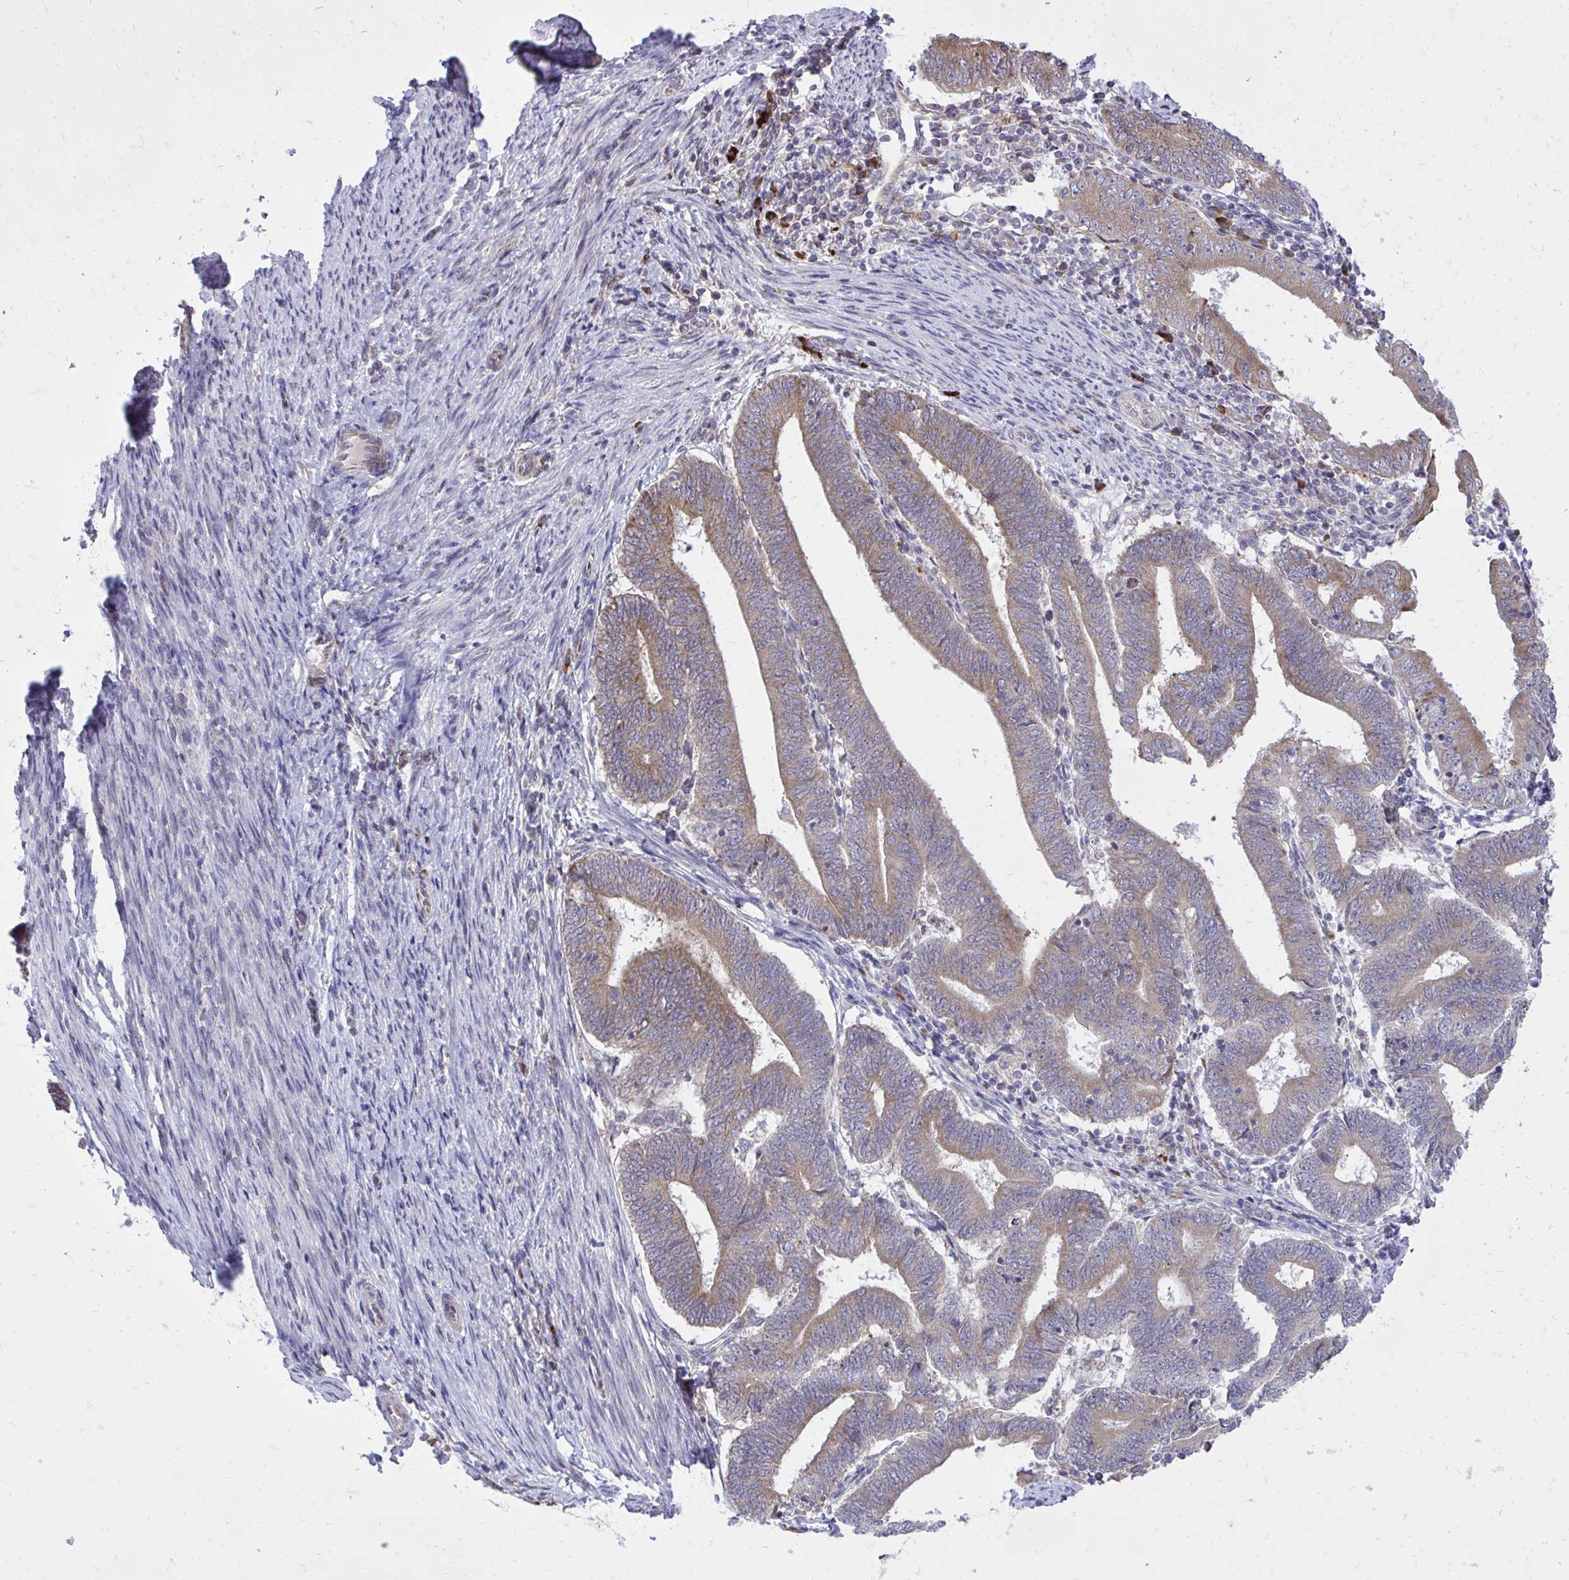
{"staining": {"intensity": "moderate", "quantity": ">75%", "location": "cytoplasmic/membranous"}, "tissue": "endometrial cancer", "cell_type": "Tumor cells", "image_type": "cancer", "snomed": [{"axis": "morphology", "description": "Adenocarcinoma, NOS"}, {"axis": "topography", "description": "Endometrium"}], "caption": "Immunohistochemical staining of human endometrial cancer (adenocarcinoma) demonstrates medium levels of moderate cytoplasmic/membranous protein expression in approximately >75% of tumor cells.", "gene": "METTL9", "patient": {"sex": "female", "age": 70}}